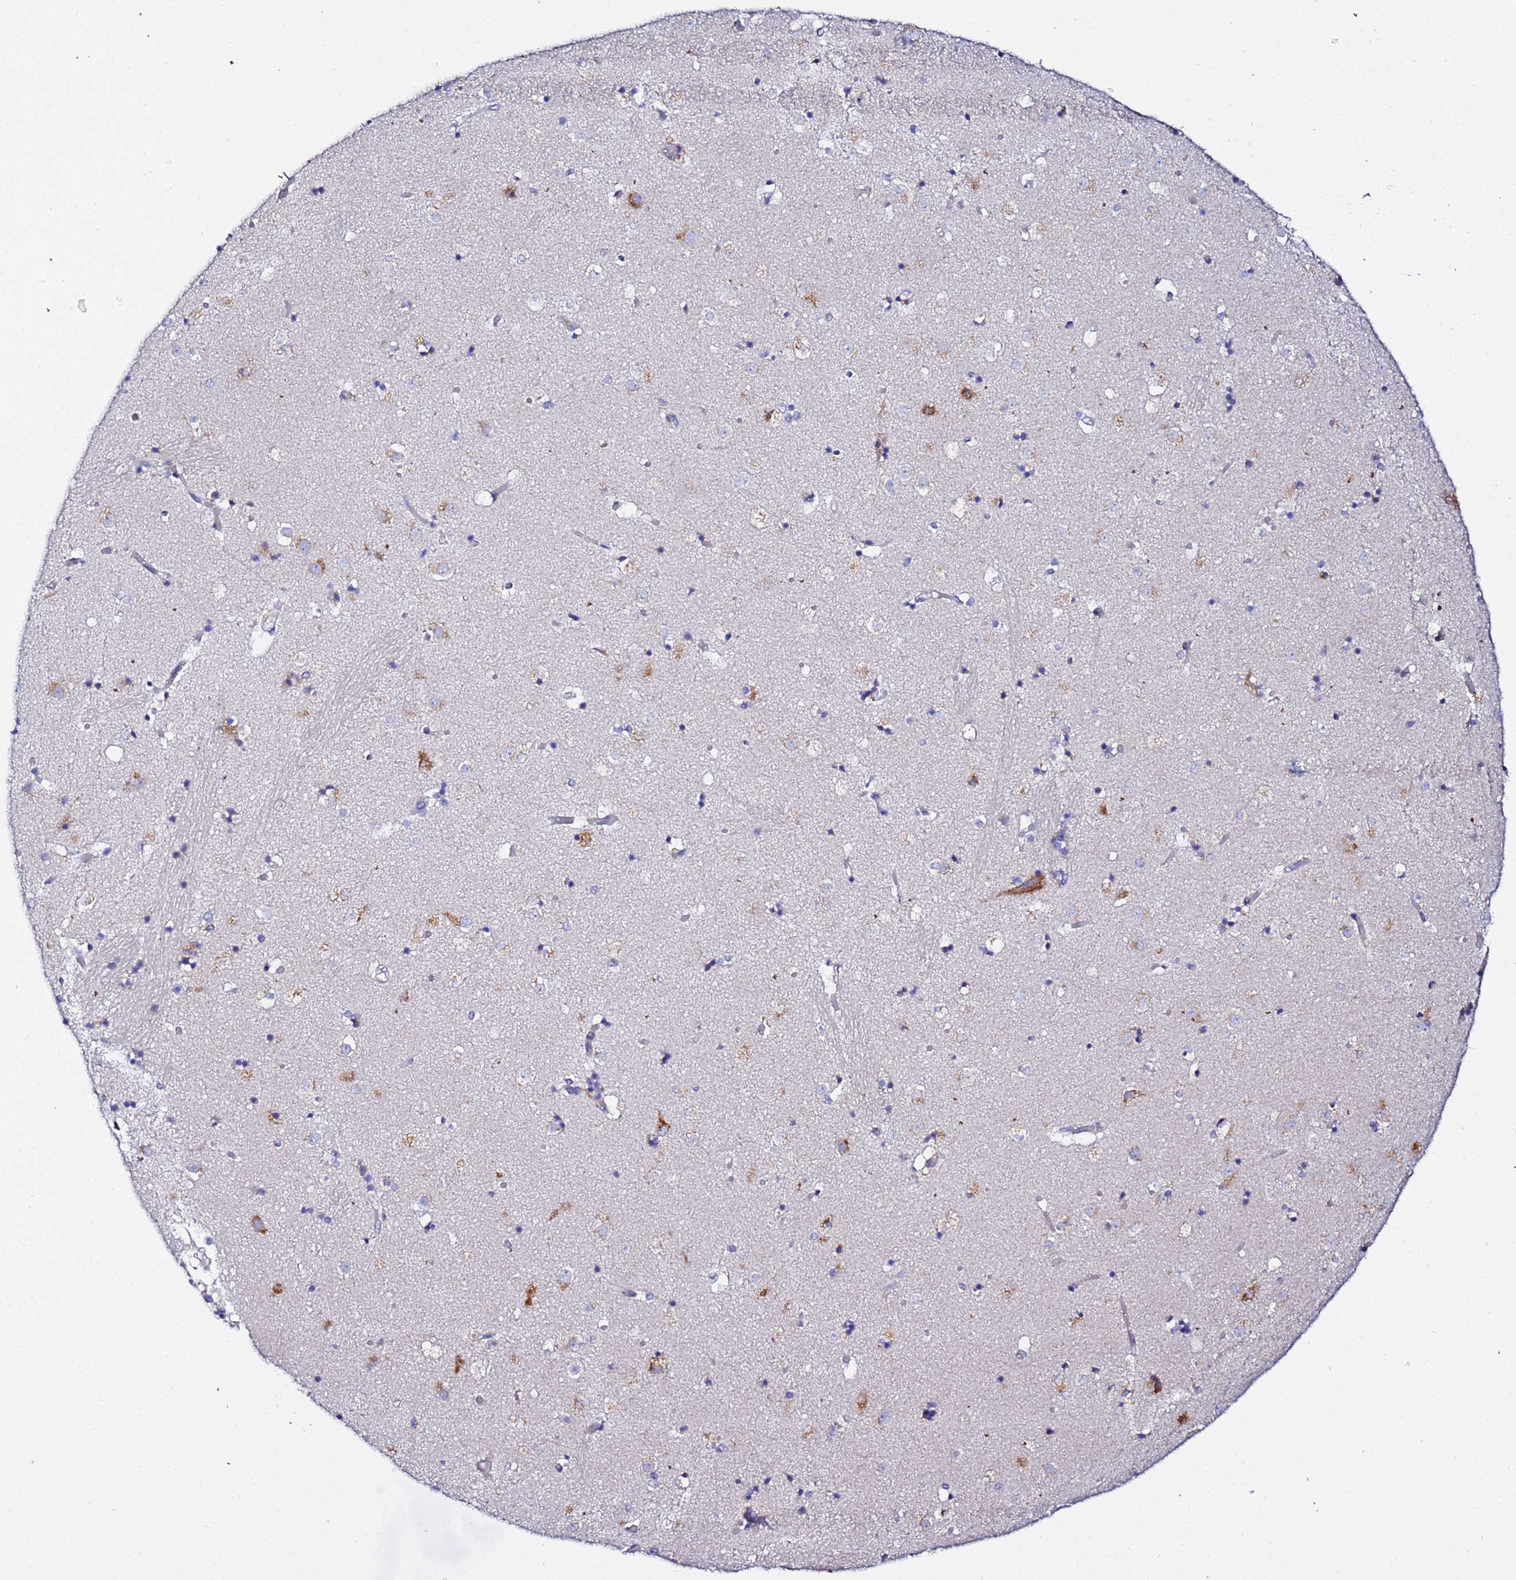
{"staining": {"intensity": "negative", "quantity": "none", "location": "none"}, "tissue": "caudate", "cell_type": "Glial cells", "image_type": "normal", "snomed": [{"axis": "morphology", "description": "Normal tissue, NOS"}, {"axis": "topography", "description": "Lateral ventricle wall"}], "caption": "Benign caudate was stained to show a protein in brown. There is no significant staining in glial cells. The staining was performed using DAB to visualize the protein expression in brown, while the nuclei were stained in blue with hematoxylin (Magnification: 20x).", "gene": "VTI1B", "patient": {"sex": "female", "age": 52}}